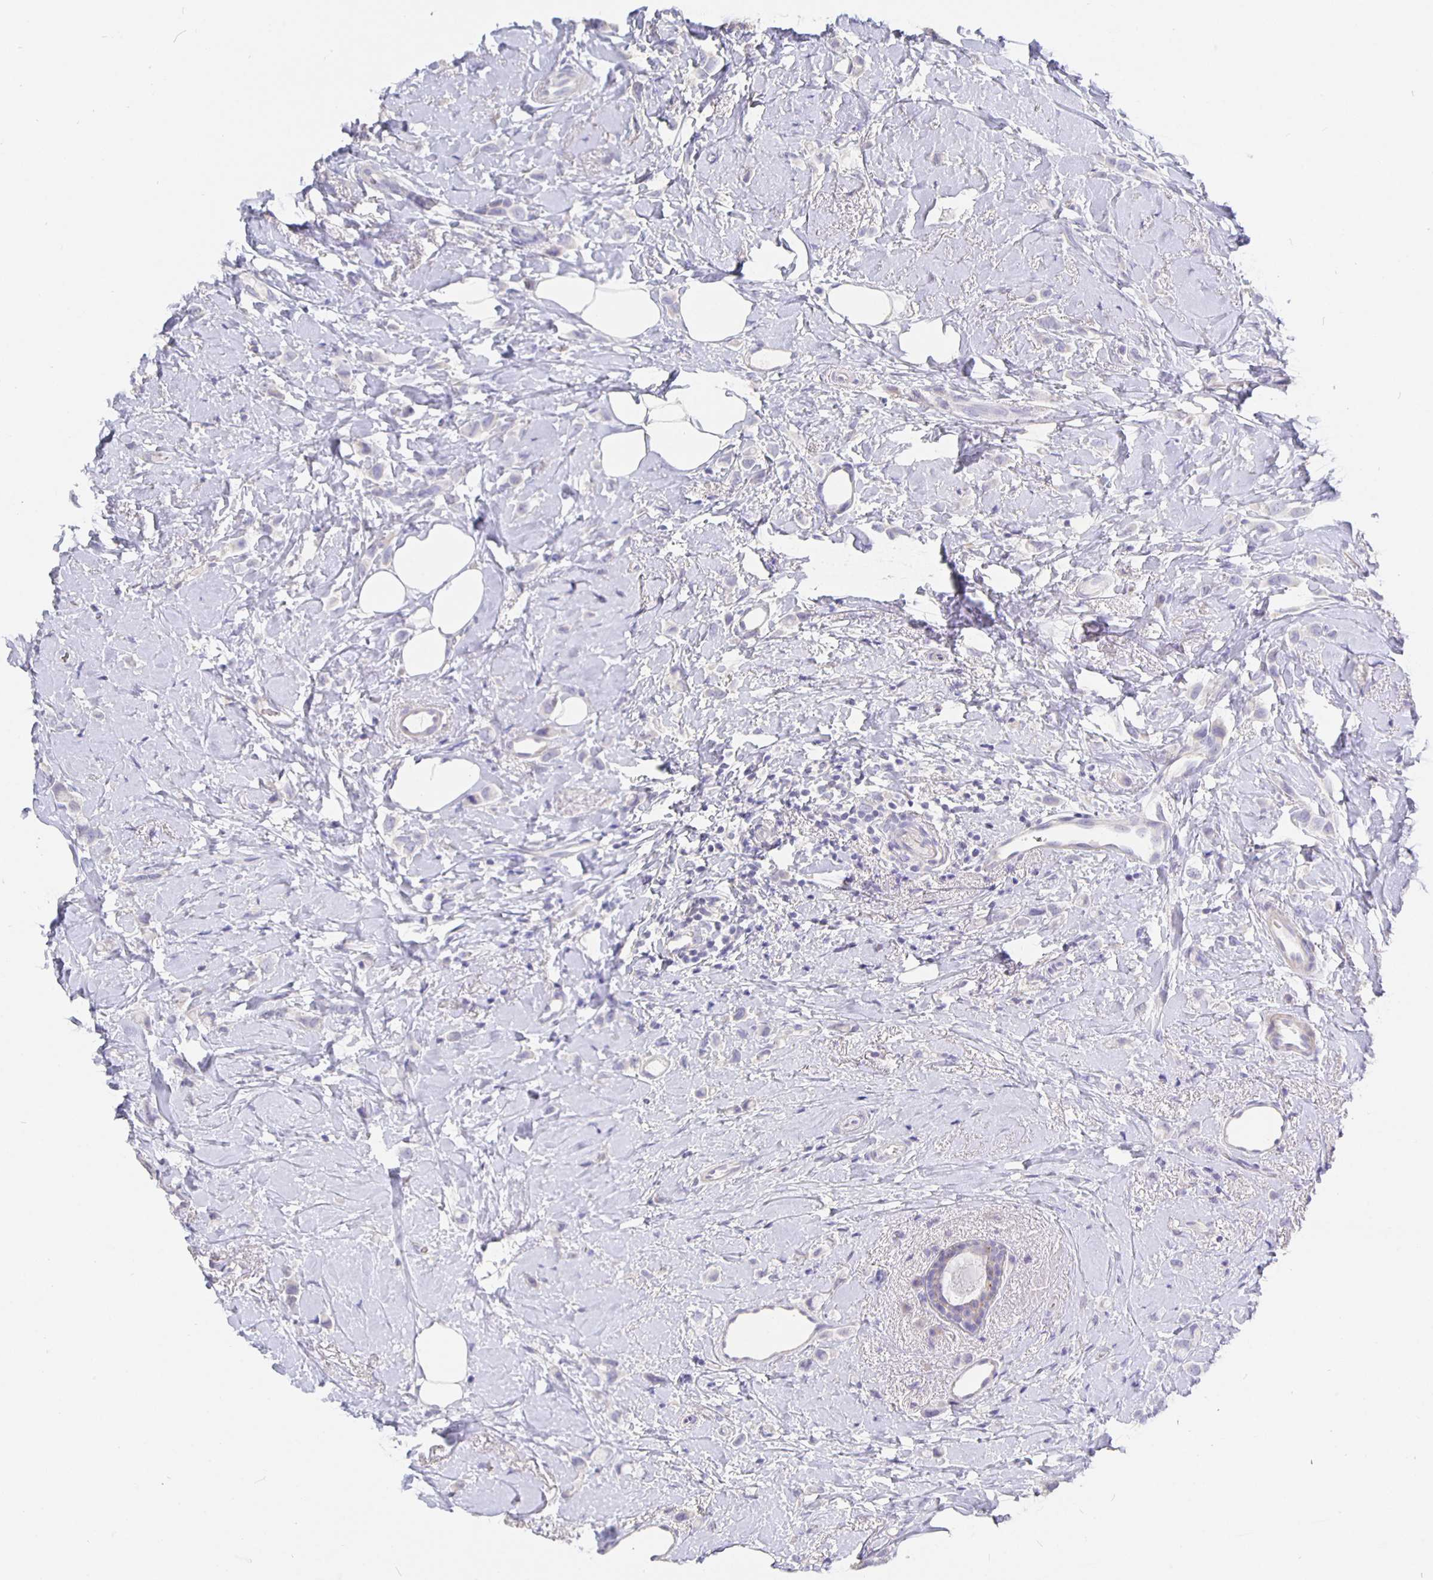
{"staining": {"intensity": "negative", "quantity": "none", "location": "none"}, "tissue": "breast cancer", "cell_type": "Tumor cells", "image_type": "cancer", "snomed": [{"axis": "morphology", "description": "Lobular carcinoma"}, {"axis": "topography", "description": "Breast"}], "caption": "Immunohistochemistry (IHC) micrograph of human breast cancer (lobular carcinoma) stained for a protein (brown), which demonstrates no positivity in tumor cells.", "gene": "CFAP74", "patient": {"sex": "female", "age": 66}}